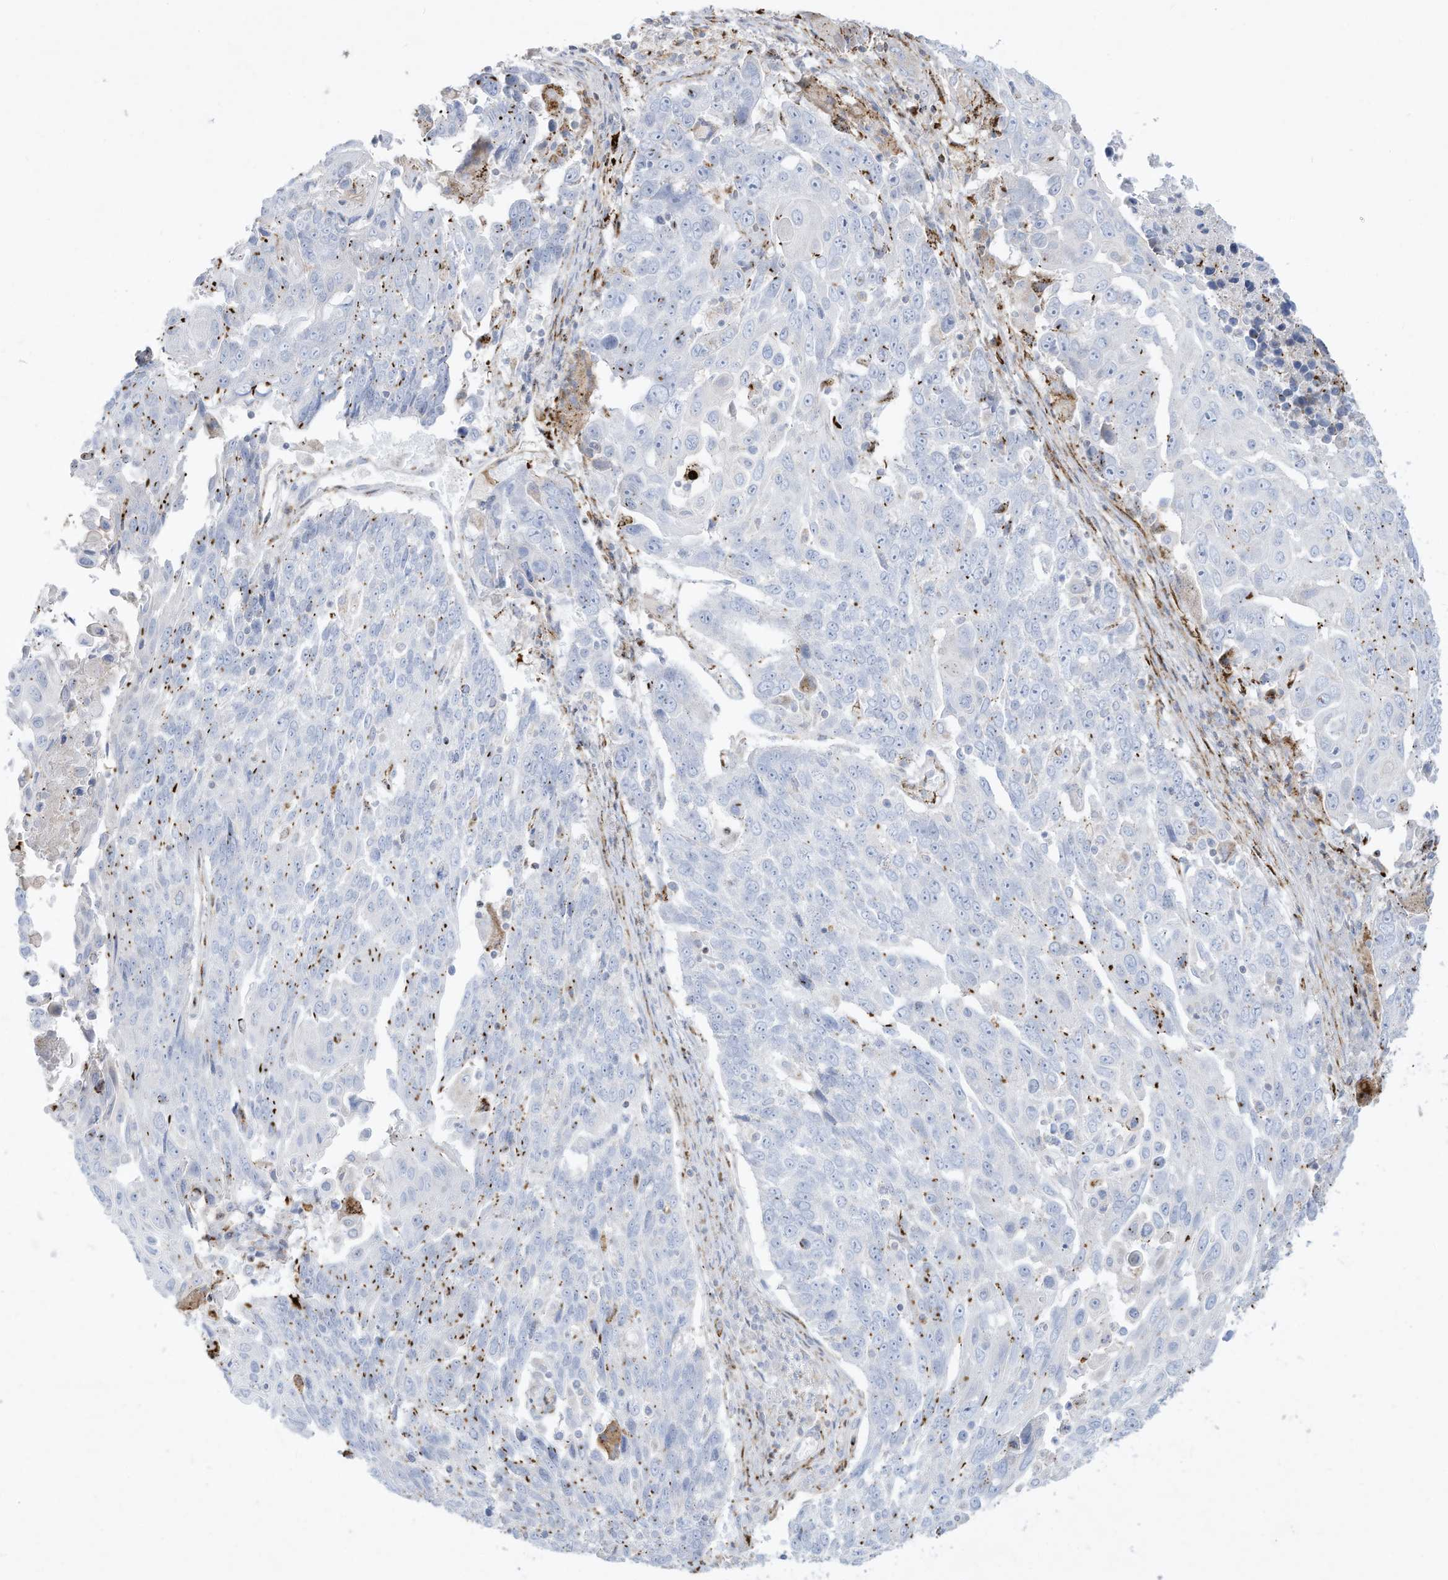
{"staining": {"intensity": "moderate", "quantity": "<25%", "location": "cytoplasmic/membranous"}, "tissue": "lung cancer", "cell_type": "Tumor cells", "image_type": "cancer", "snomed": [{"axis": "morphology", "description": "Squamous cell carcinoma, NOS"}, {"axis": "topography", "description": "Lung"}], "caption": "A histopathology image of human lung cancer (squamous cell carcinoma) stained for a protein demonstrates moderate cytoplasmic/membranous brown staining in tumor cells. (Stains: DAB (3,3'-diaminobenzidine) in brown, nuclei in blue, Microscopy: brightfield microscopy at high magnification).", "gene": "THNSL2", "patient": {"sex": "male", "age": 66}}